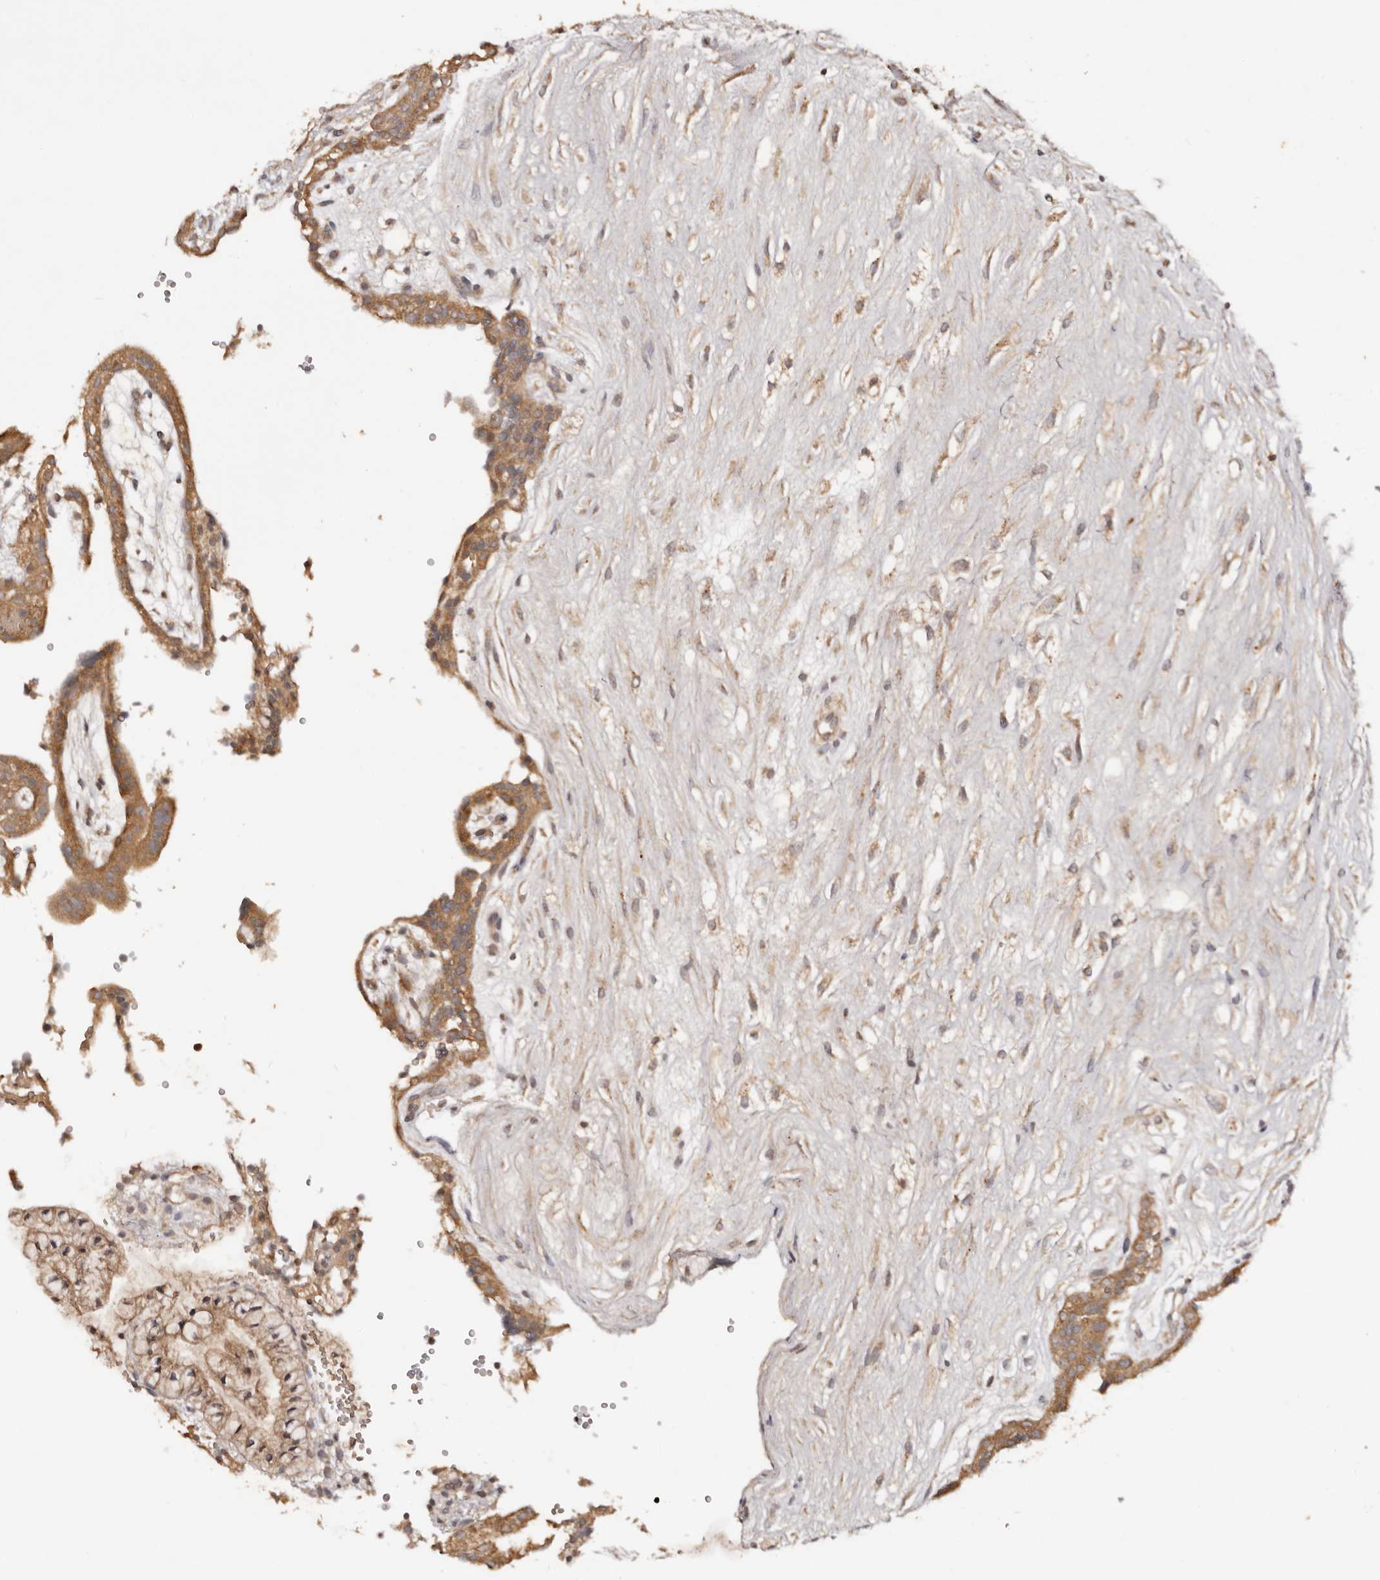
{"staining": {"intensity": "moderate", "quantity": ">75%", "location": "cytoplasmic/membranous"}, "tissue": "placenta", "cell_type": "Decidual cells", "image_type": "normal", "snomed": [{"axis": "morphology", "description": "Normal tissue, NOS"}, {"axis": "topography", "description": "Placenta"}], "caption": "A medium amount of moderate cytoplasmic/membranous positivity is identified in about >75% of decidual cells in unremarkable placenta. The staining is performed using DAB (3,3'-diaminobenzidine) brown chromogen to label protein expression. The nuclei are counter-stained blue using hematoxylin.", "gene": "PKIB", "patient": {"sex": "female", "age": 18}}